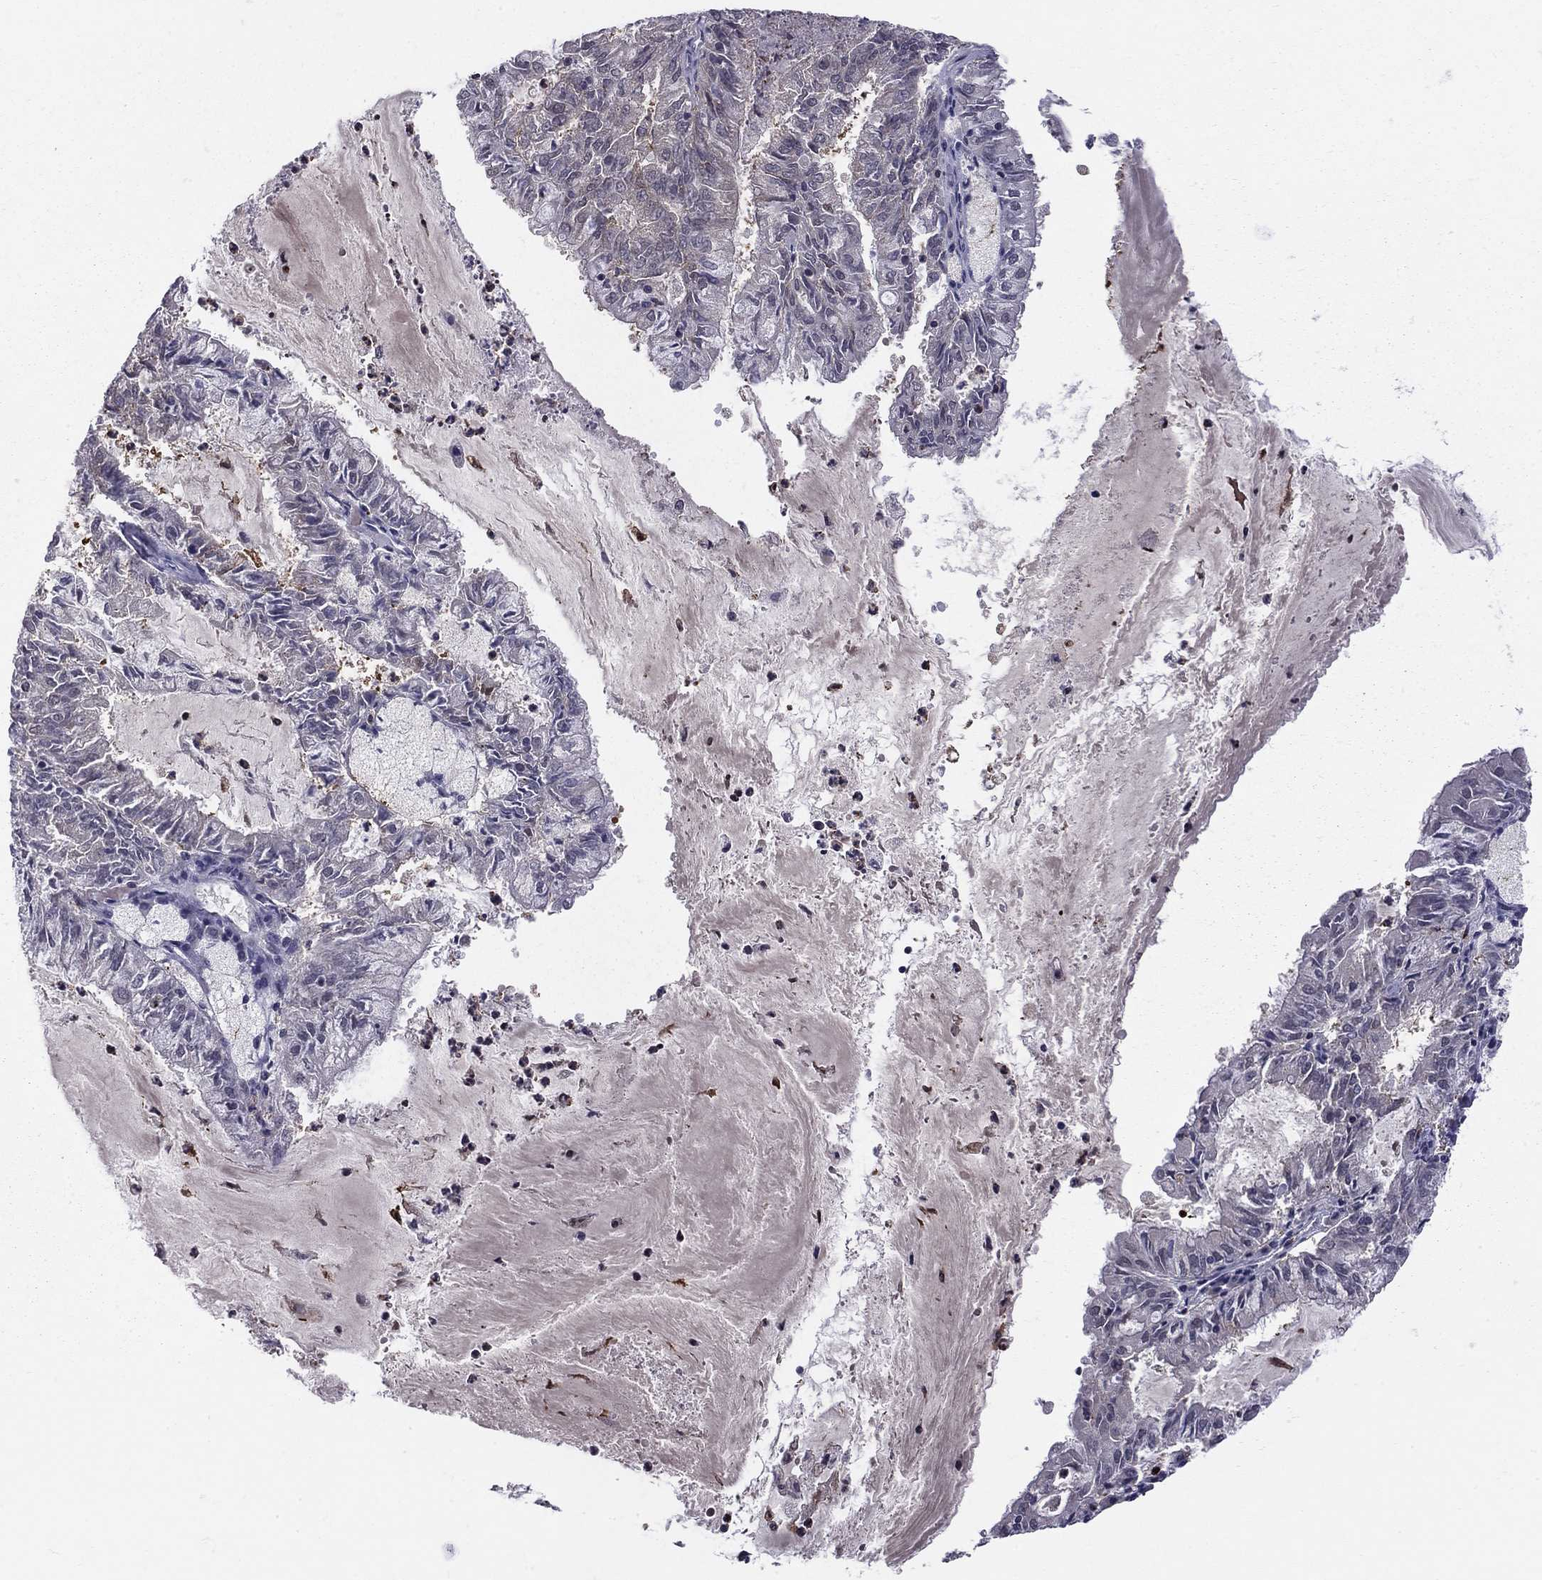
{"staining": {"intensity": "strong", "quantity": "<25%", "location": "nuclear"}, "tissue": "endometrial cancer", "cell_type": "Tumor cells", "image_type": "cancer", "snomed": [{"axis": "morphology", "description": "Adenocarcinoma, NOS"}, {"axis": "topography", "description": "Endometrium"}], "caption": "Protein expression by immunohistochemistry reveals strong nuclear staining in about <25% of tumor cells in endometrial adenocarcinoma.", "gene": "PCGF3", "patient": {"sex": "female", "age": 57}}